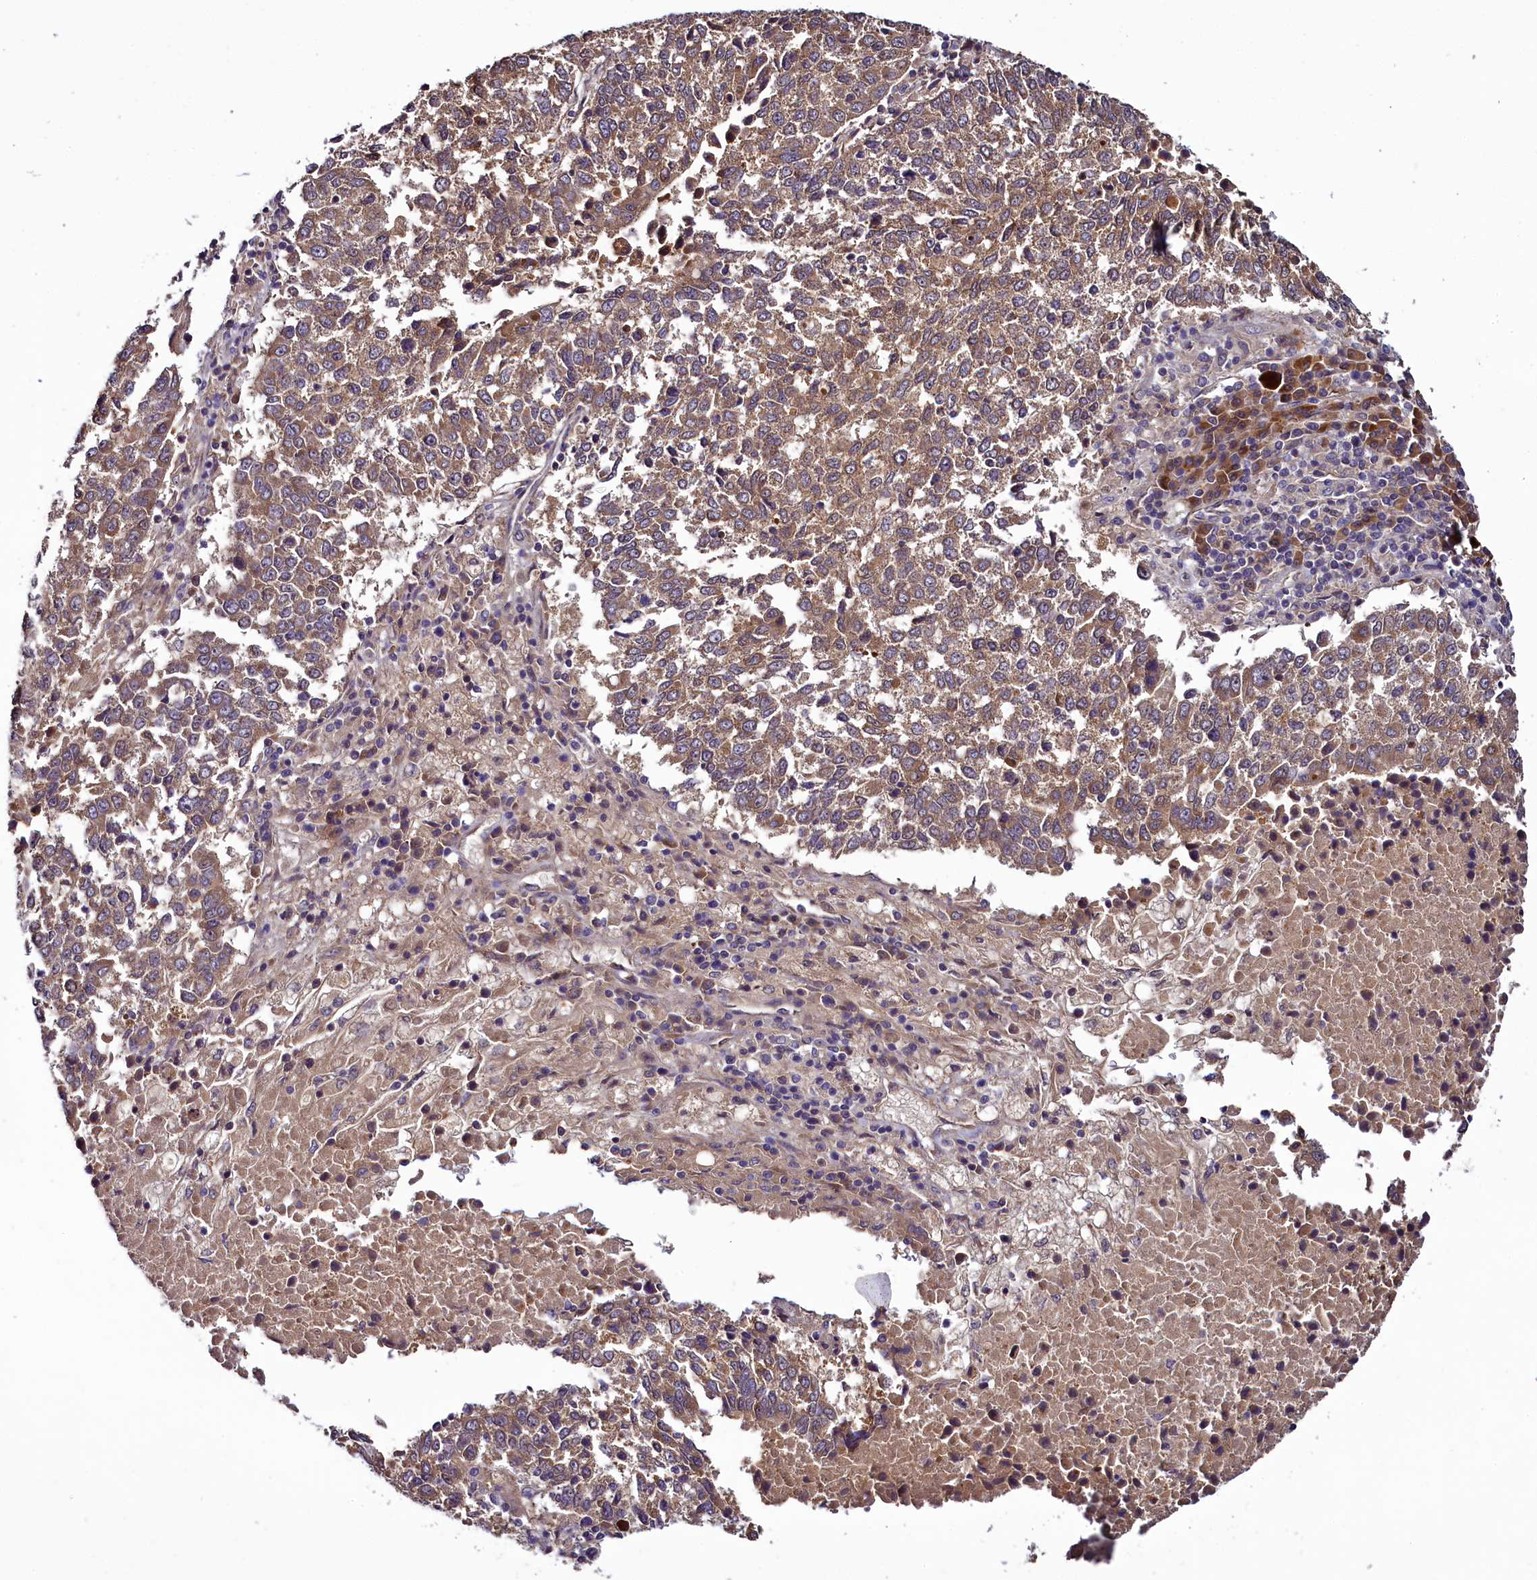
{"staining": {"intensity": "moderate", "quantity": ">75%", "location": "cytoplasmic/membranous"}, "tissue": "lung cancer", "cell_type": "Tumor cells", "image_type": "cancer", "snomed": [{"axis": "morphology", "description": "Squamous cell carcinoma, NOS"}, {"axis": "topography", "description": "Lung"}], "caption": "Immunohistochemical staining of human lung cancer shows moderate cytoplasmic/membranous protein positivity in about >75% of tumor cells.", "gene": "RPUSD2", "patient": {"sex": "male", "age": 73}}